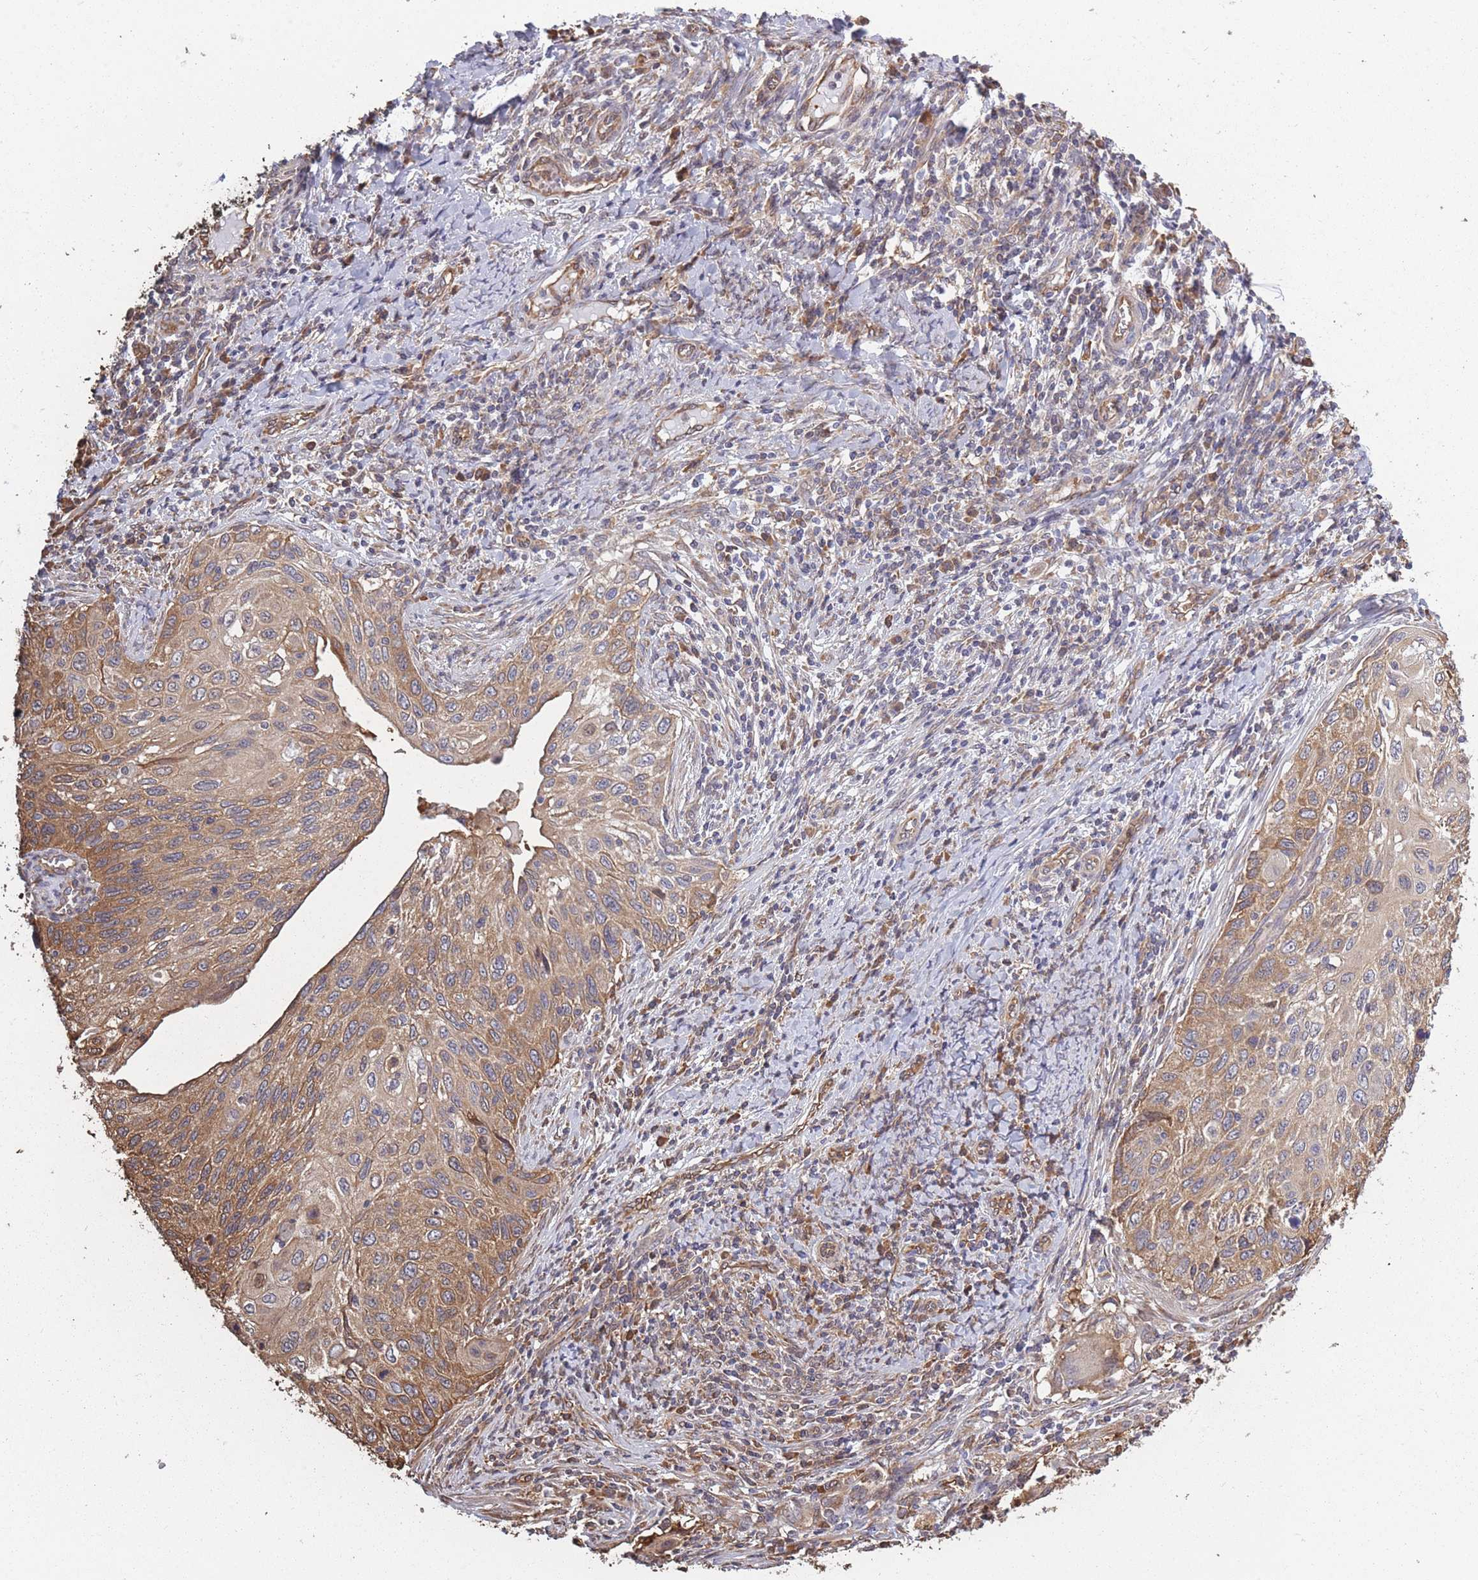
{"staining": {"intensity": "moderate", "quantity": ">75%", "location": "cytoplasmic/membranous"}, "tissue": "cervical cancer", "cell_type": "Tumor cells", "image_type": "cancer", "snomed": [{"axis": "morphology", "description": "Squamous cell carcinoma, NOS"}, {"axis": "topography", "description": "Cervix"}], "caption": "Protein staining exhibits moderate cytoplasmic/membranous staining in about >75% of tumor cells in squamous cell carcinoma (cervical).", "gene": "ARL13B", "patient": {"sex": "female", "age": 70}}